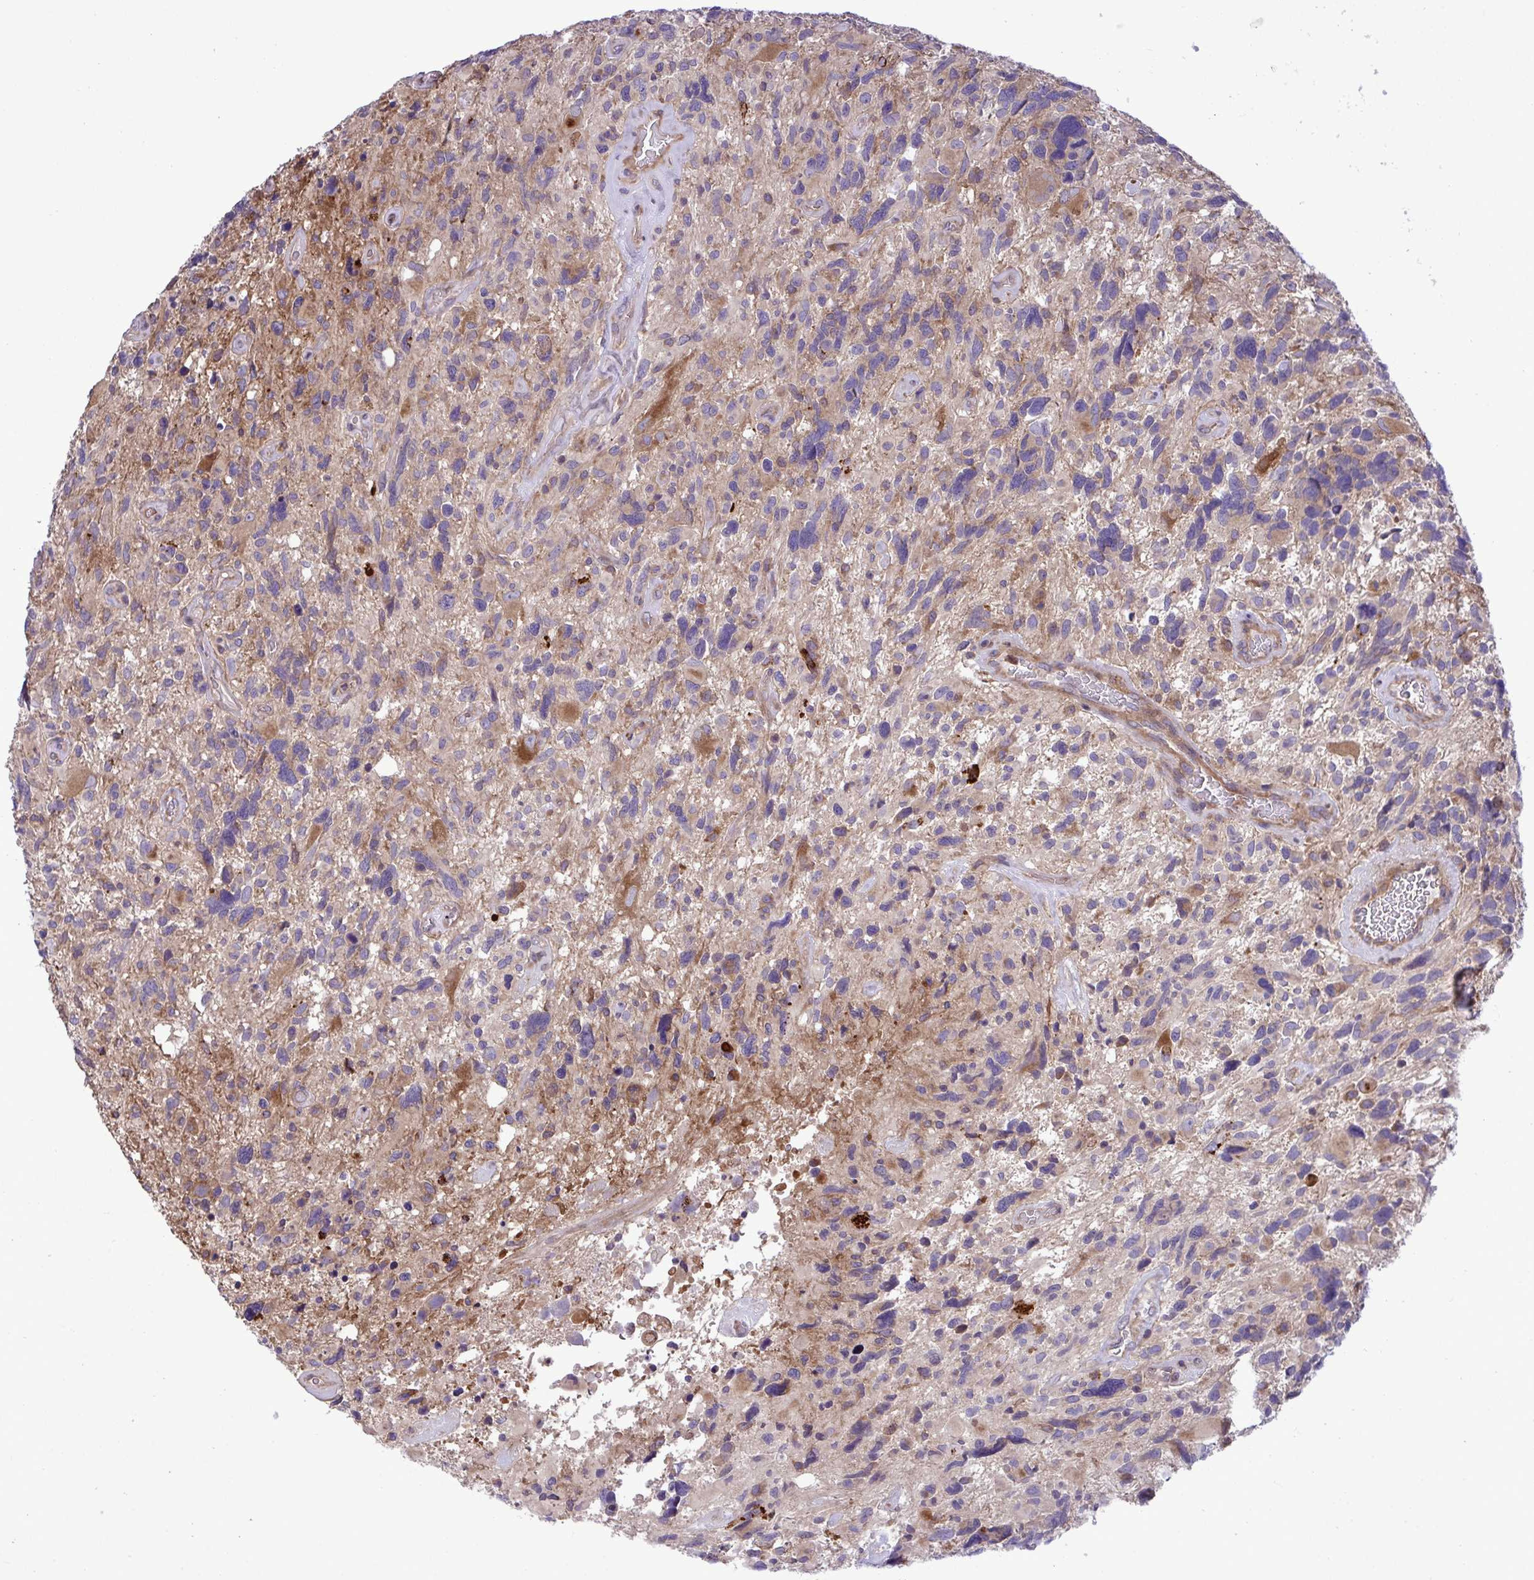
{"staining": {"intensity": "weak", "quantity": "<25%", "location": "cytoplasmic/membranous"}, "tissue": "glioma", "cell_type": "Tumor cells", "image_type": "cancer", "snomed": [{"axis": "morphology", "description": "Glioma, malignant, High grade"}, {"axis": "topography", "description": "Brain"}], "caption": "DAB immunohistochemical staining of human glioma displays no significant staining in tumor cells.", "gene": "GRB14", "patient": {"sex": "male", "age": 49}}